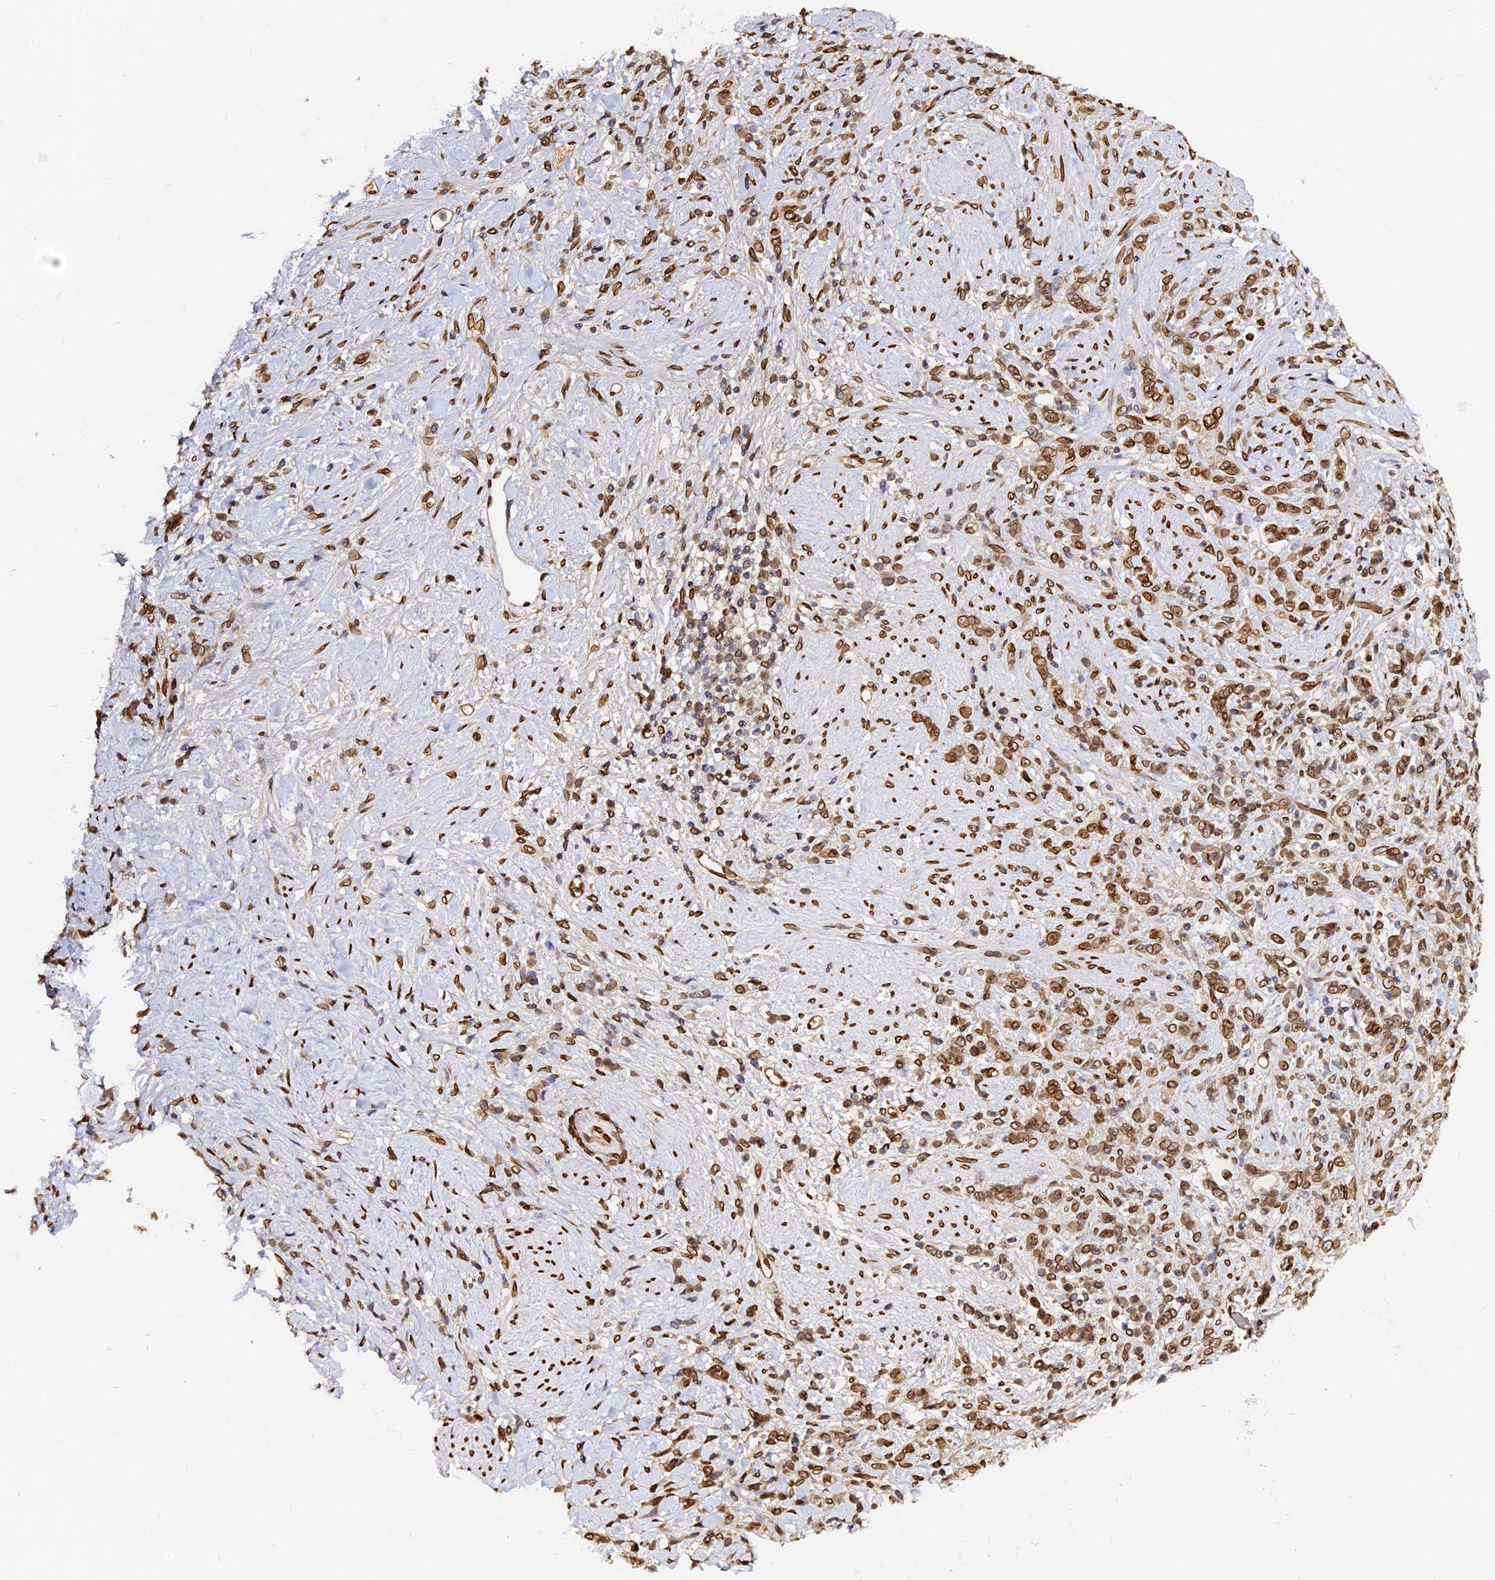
{"staining": {"intensity": "strong", "quantity": ">75%", "location": "cytoplasmic/membranous,nuclear"}, "tissue": "stomach cancer", "cell_type": "Tumor cells", "image_type": "cancer", "snomed": [{"axis": "morphology", "description": "Adenocarcinoma, NOS"}, {"axis": "topography", "description": "Stomach"}], "caption": "Protein analysis of stomach adenocarcinoma tissue displays strong cytoplasmic/membranous and nuclear expression in about >75% of tumor cells.", "gene": "ANAPC5", "patient": {"sex": "female", "age": 60}}